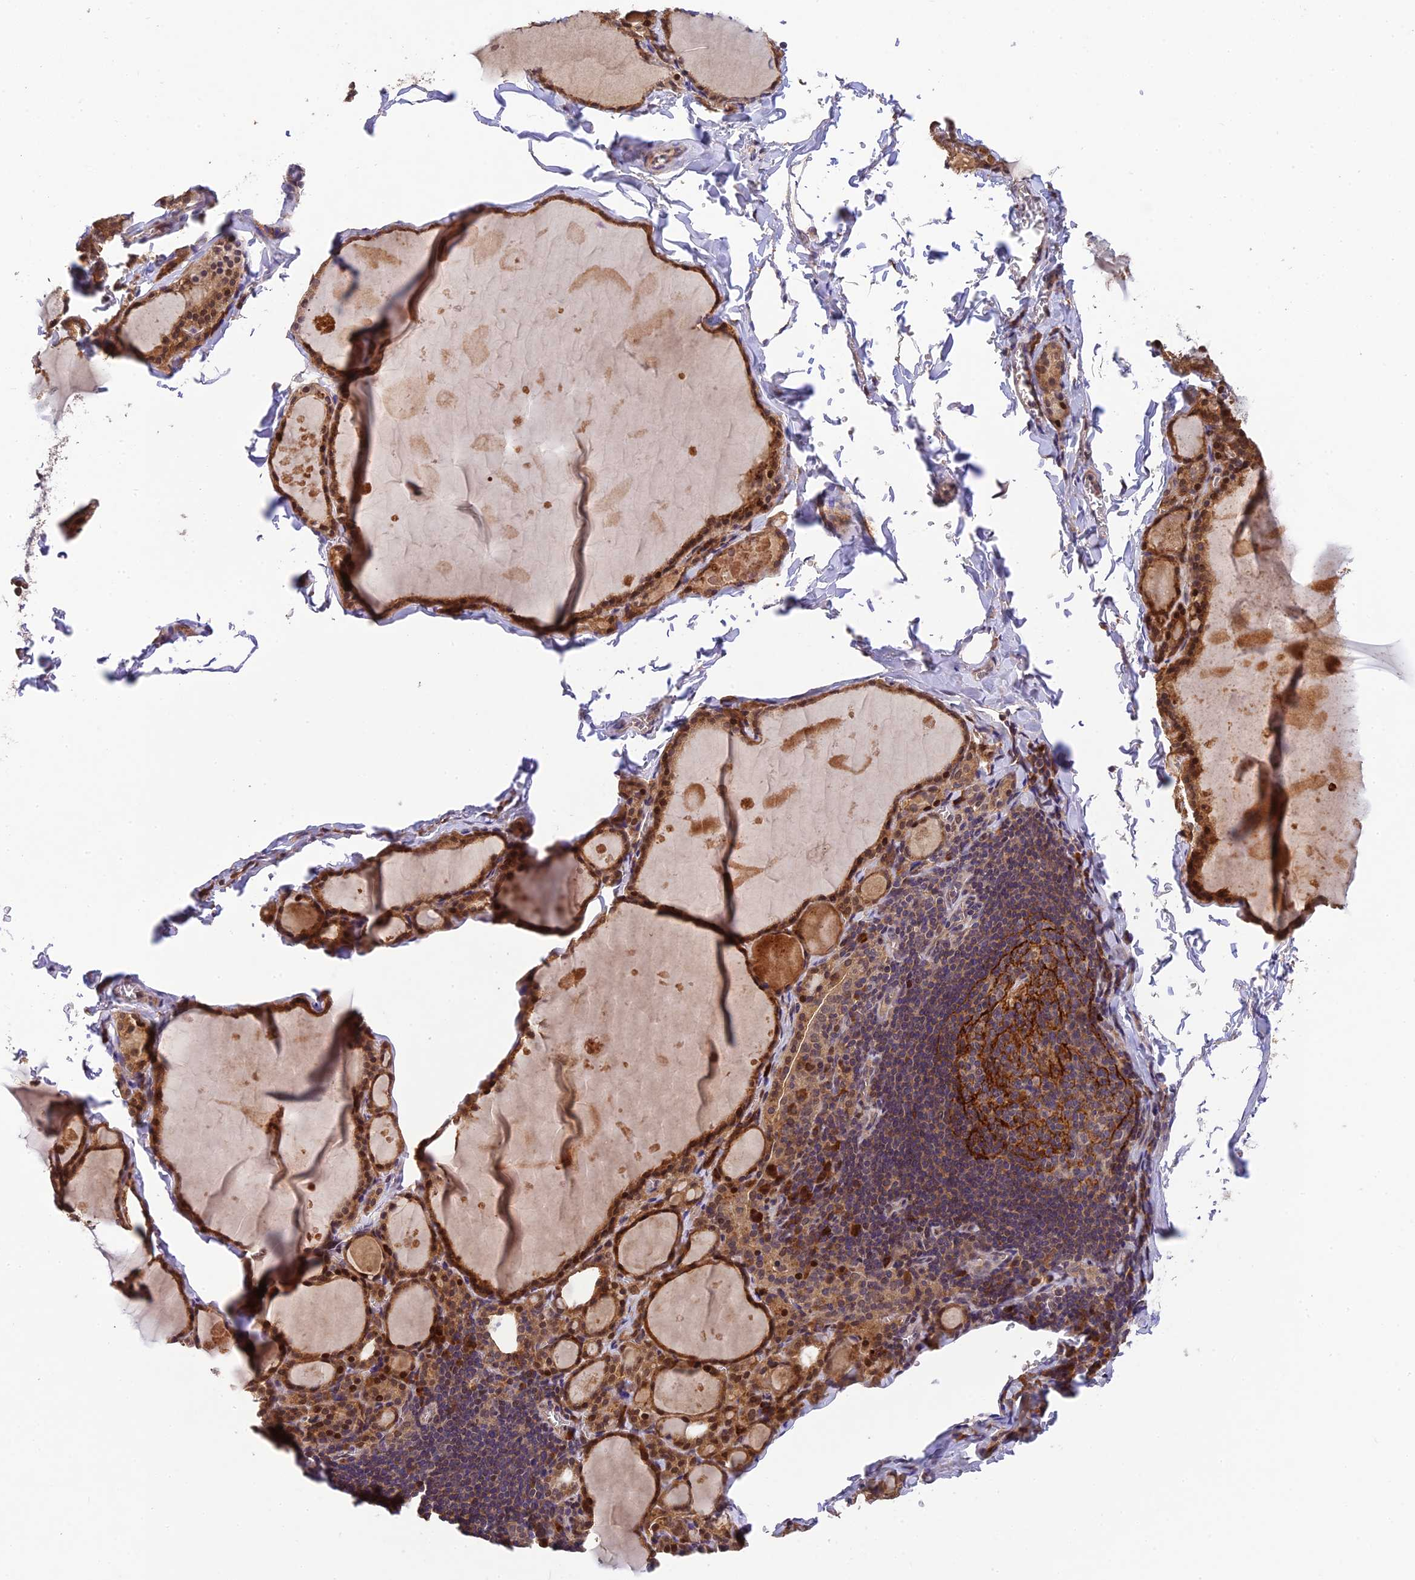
{"staining": {"intensity": "moderate", "quantity": ">75%", "location": "cytoplasmic/membranous,nuclear"}, "tissue": "thyroid gland", "cell_type": "Glandular cells", "image_type": "normal", "snomed": [{"axis": "morphology", "description": "Normal tissue, NOS"}, {"axis": "topography", "description": "Thyroid gland"}], "caption": "Immunohistochemistry (IHC) photomicrograph of benign human thyroid gland stained for a protein (brown), which reveals medium levels of moderate cytoplasmic/membranous,nuclear staining in about >75% of glandular cells.", "gene": "DENND5B", "patient": {"sex": "male", "age": 56}}